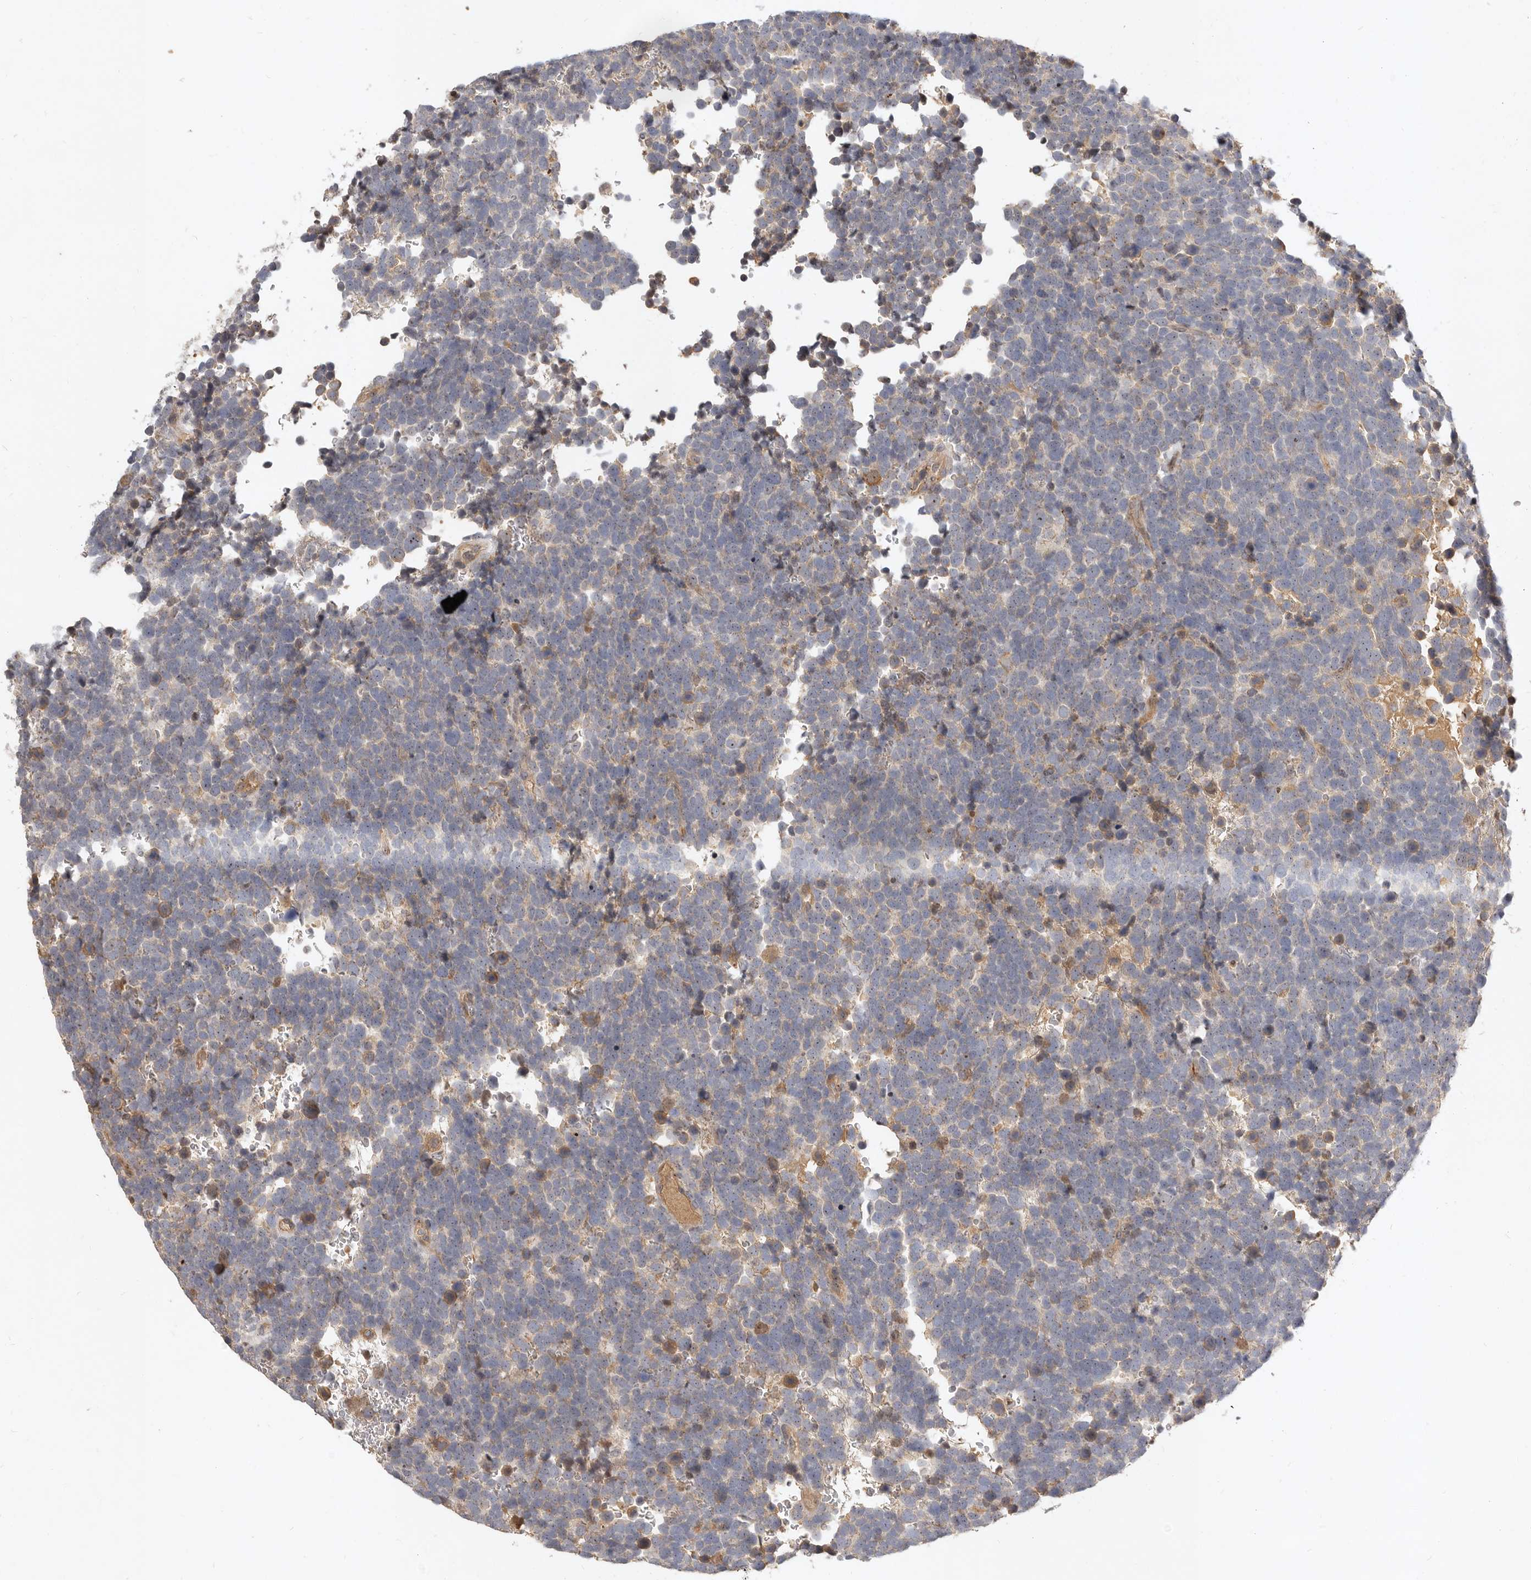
{"staining": {"intensity": "weak", "quantity": "25%-75%", "location": "cytoplasmic/membranous"}, "tissue": "urothelial cancer", "cell_type": "Tumor cells", "image_type": "cancer", "snomed": [{"axis": "morphology", "description": "Urothelial carcinoma, High grade"}, {"axis": "topography", "description": "Urinary bladder"}], "caption": "High-magnification brightfield microscopy of urothelial carcinoma (high-grade) stained with DAB (3,3'-diaminobenzidine) (brown) and counterstained with hematoxylin (blue). tumor cells exhibit weak cytoplasmic/membranous expression is seen in about25%-75% of cells. The protein of interest is stained brown, and the nuclei are stained in blue (DAB IHC with brightfield microscopy, high magnification).", "gene": "MICALL2", "patient": {"sex": "female", "age": 82}}